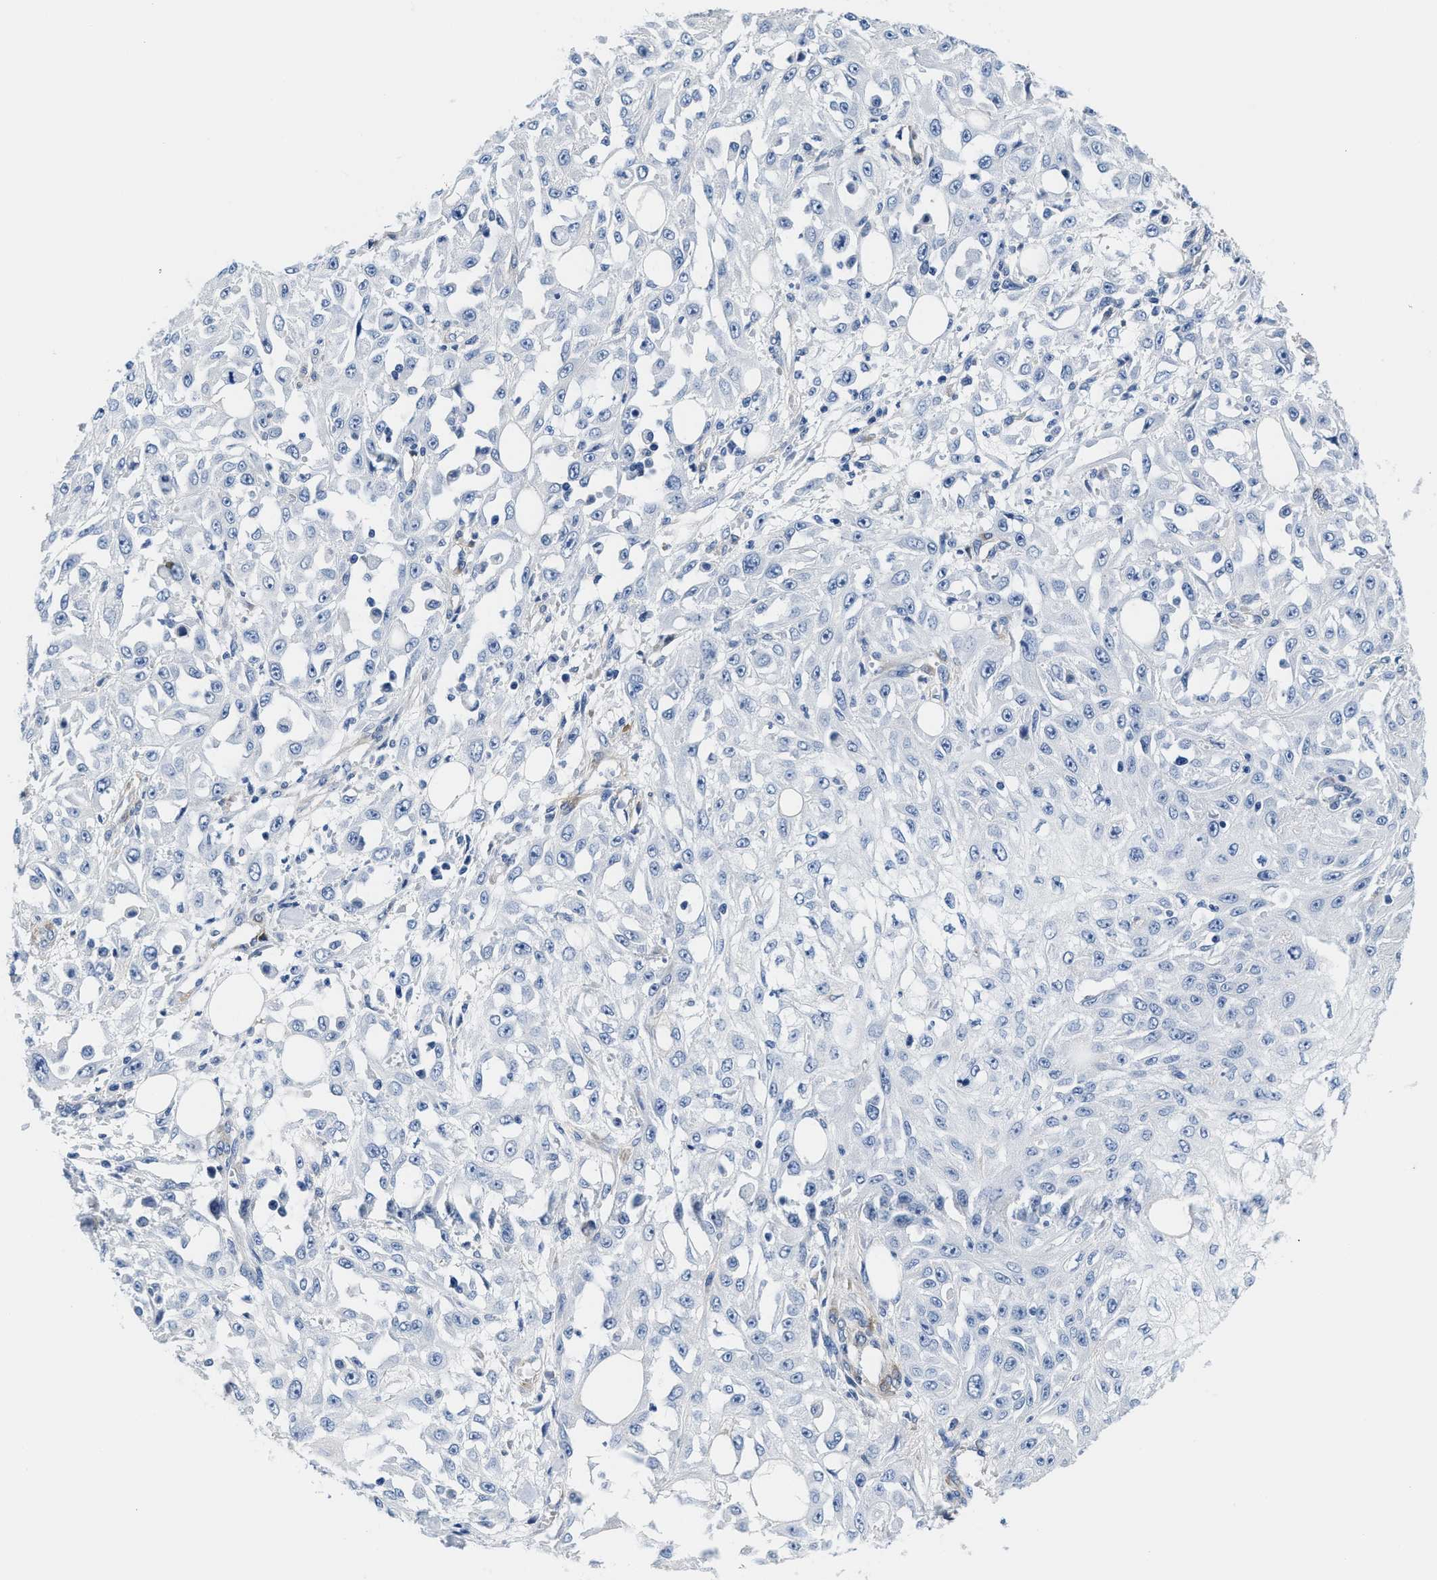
{"staining": {"intensity": "negative", "quantity": "none", "location": "none"}, "tissue": "skin cancer", "cell_type": "Tumor cells", "image_type": "cancer", "snomed": [{"axis": "morphology", "description": "Squamous cell carcinoma, NOS"}, {"axis": "morphology", "description": "Squamous cell carcinoma, metastatic, NOS"}, {"axis": "topography", "description": "Skin"}, {"axis": "topography", "description": "Lymph node"}], "caption": "The histopathology image displays no staining of tumor cells in skin cancer. Nuclei are stained in blue.", "gene": "DSCAM", "patient": {"sex": "male", "age": 75}}